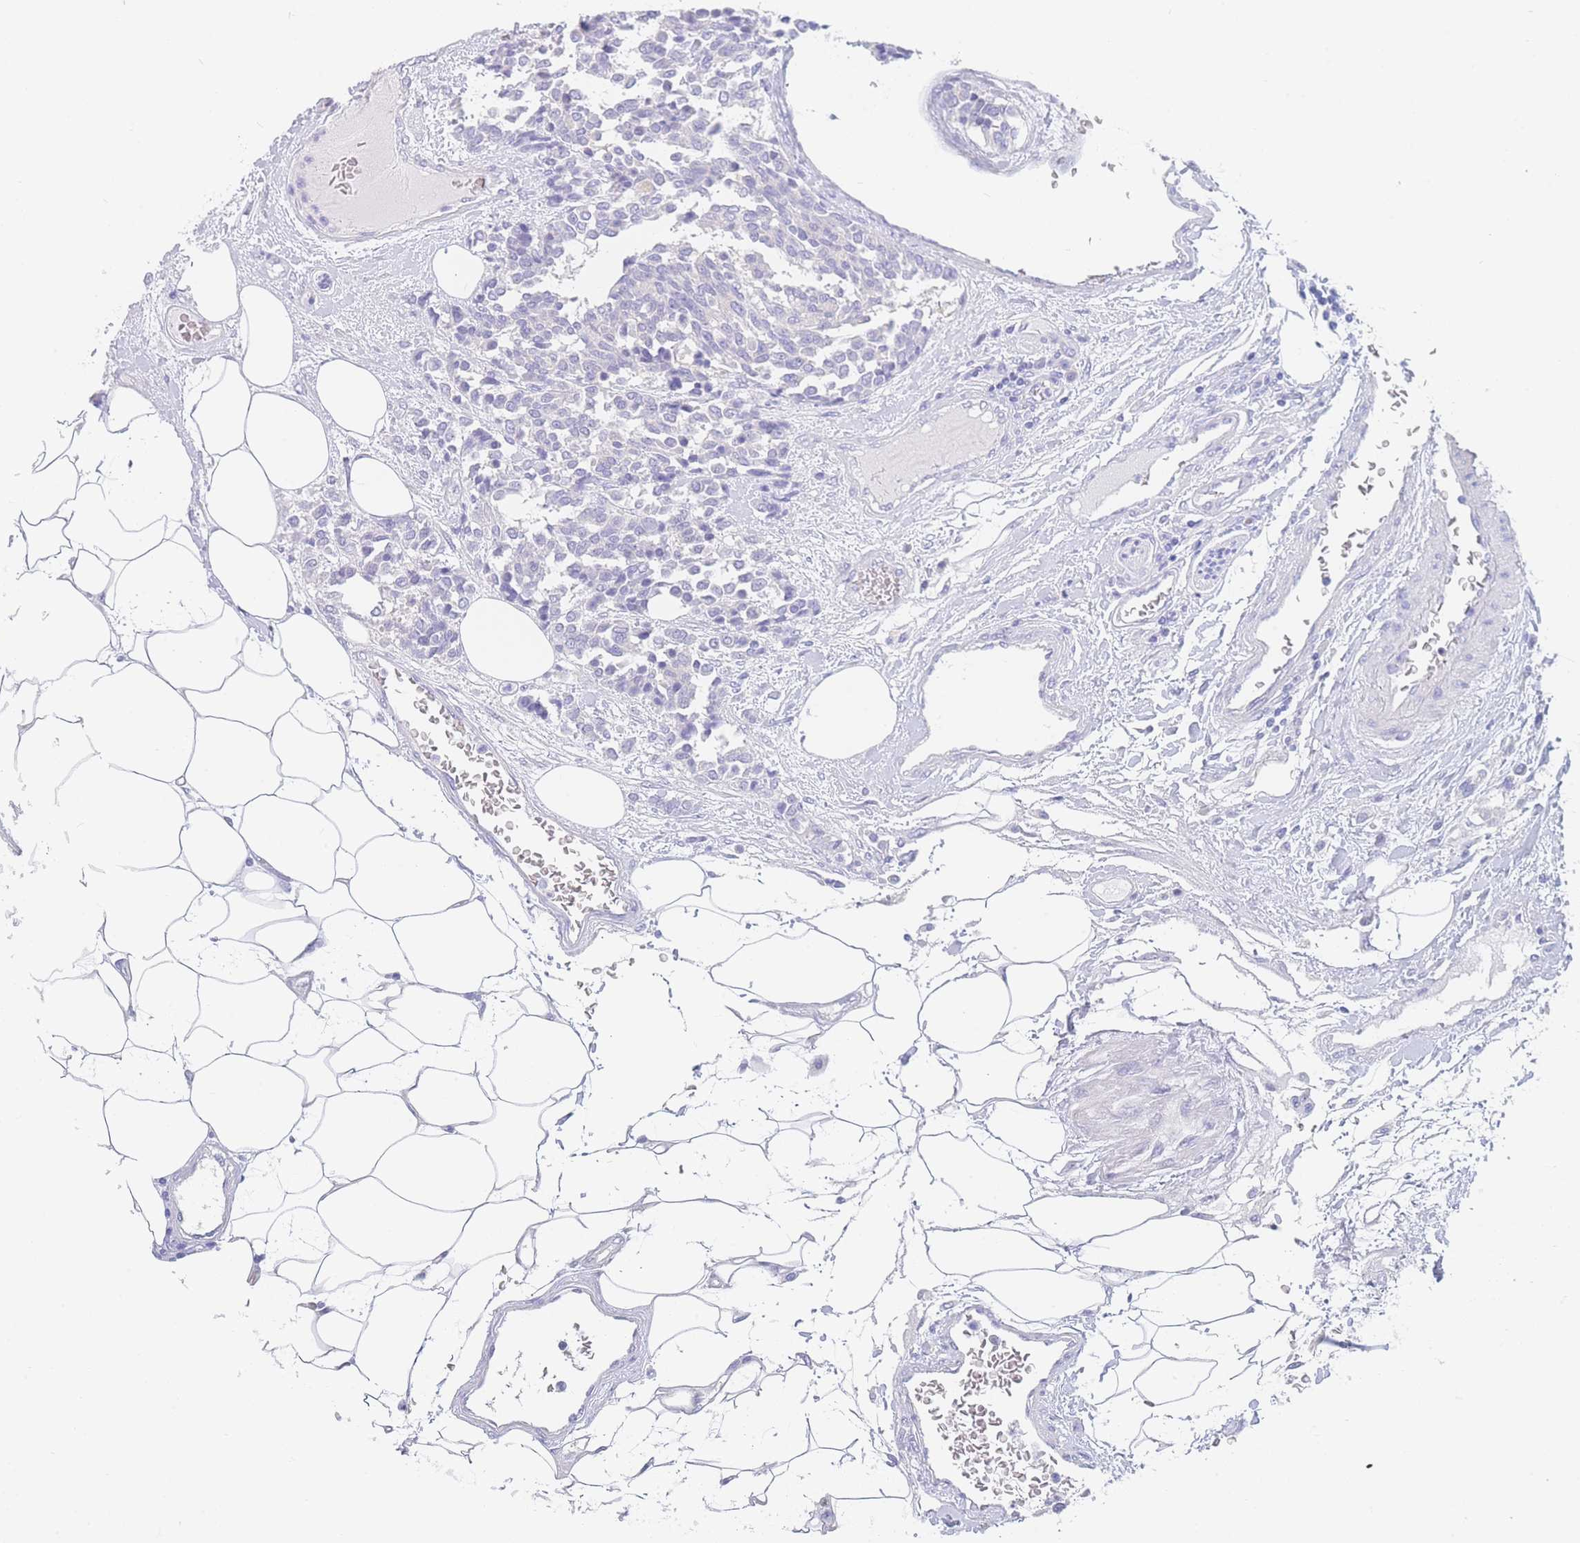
{"staining": {"intensity": "negative", "quantity": "none", "location": "none"}, "tissue": "carcinoid", "cell_type": "Tumor cells", "image_type": "cancer", "snomed": [{"axis": "morphology", "description": "Carcinoid, malignant, NOS"}, {"axis": "topography", "description": "Pancreas"}], "caption": "IHC micrograph of carcinoid stained for a protein (brown), which demonstrates no positivity in tumor cells. (DAB immunohistochemistry (IHC) with hematoxylin counter stain).", "gene": "LZTFL1", "patient": {"sex": "female", "age": 54}}